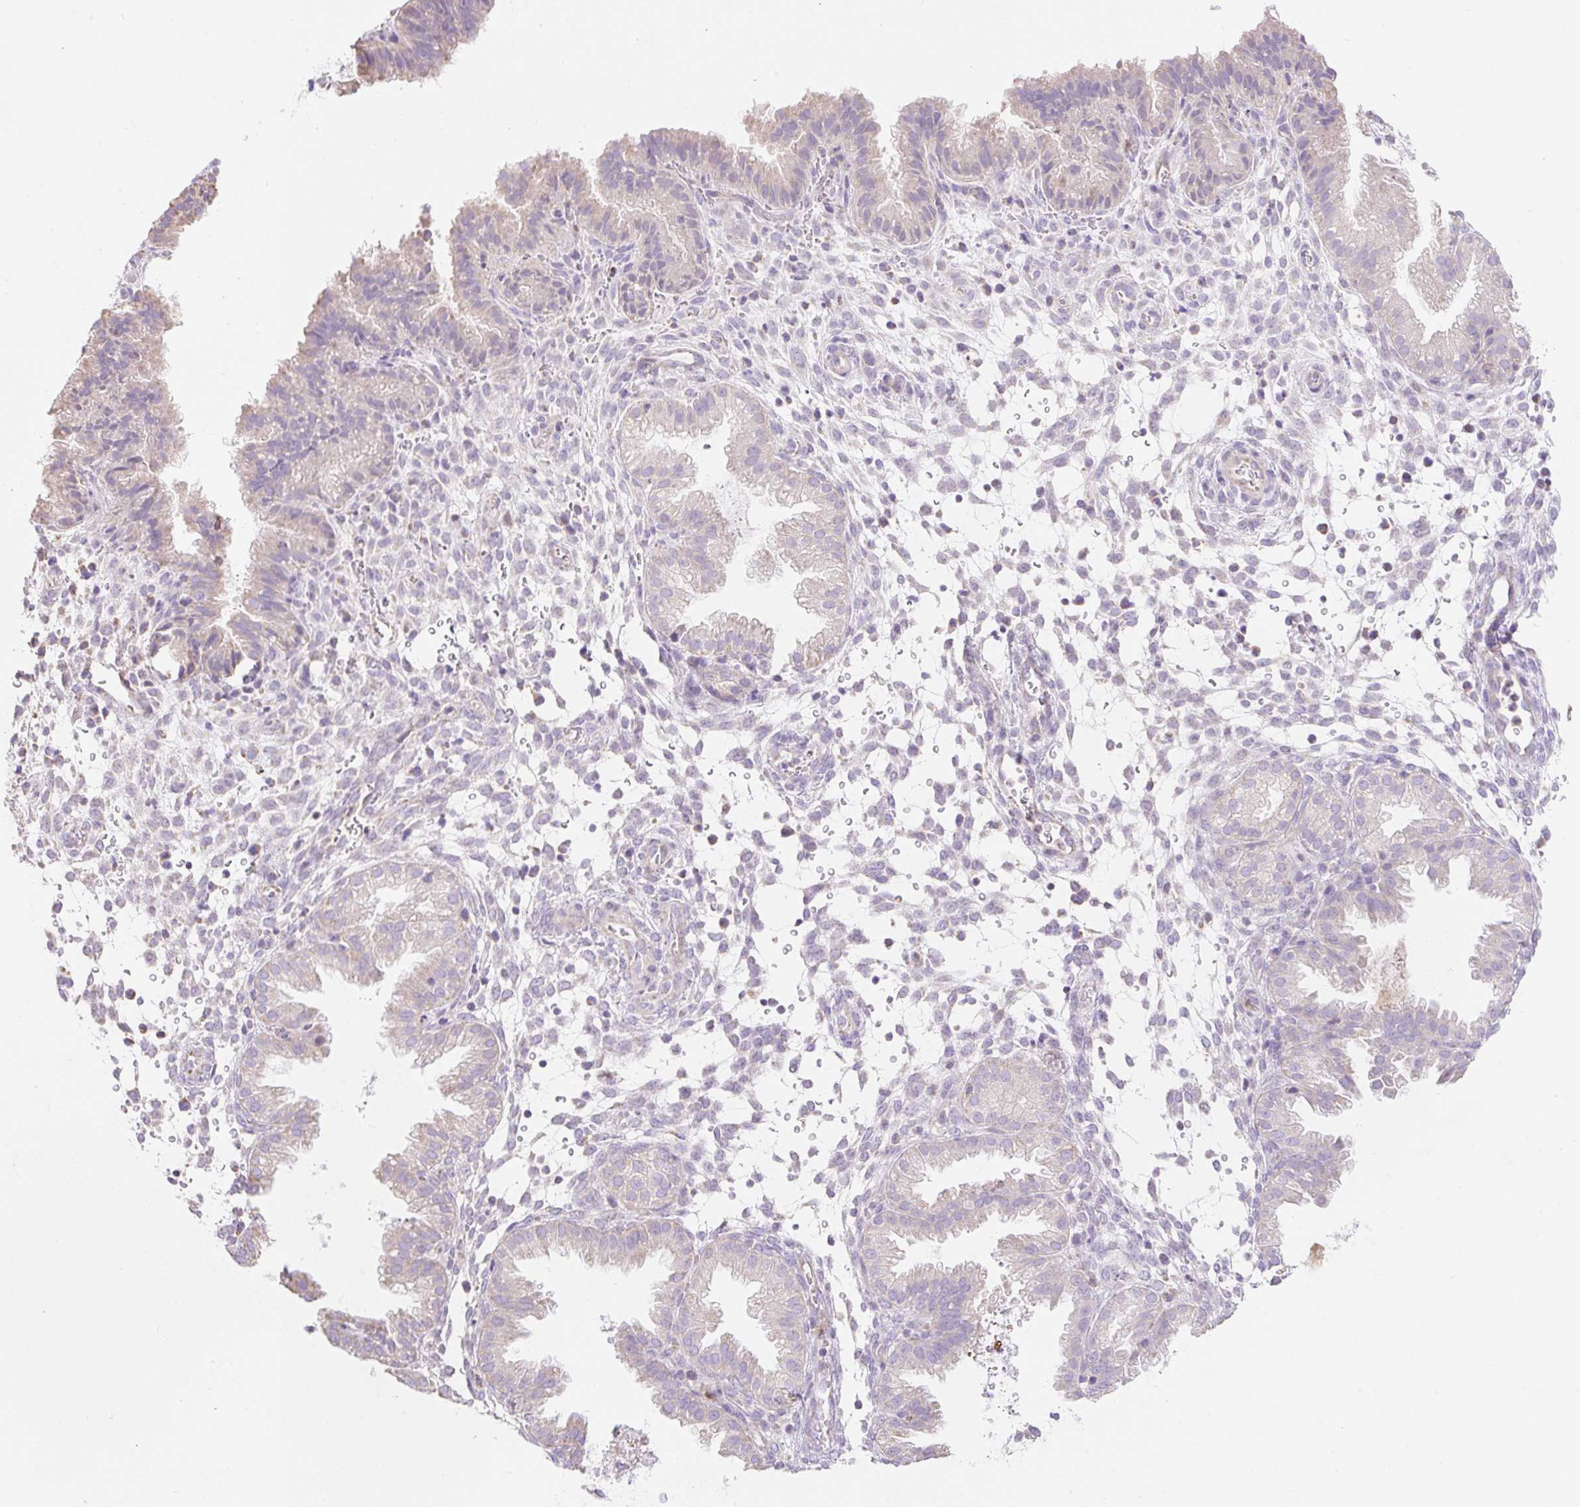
{"staining": {"intensity": "negative", "quantity": "none", "location": "none"}, "tissue": "endometrium", "cell_type": "Cells in endometrial stroma", "image_type": "normal", "snomed": [{"axis": "morphology", "description": "Normal tissue, NOS"}, {"axis": "topography", "description": "Endometrium"}], "caption": "Immunohistochemistry micrograph of unremarkable endometrium stained for a protein (brown), which exhibits no expression in cells in endometrial stroma.", "gene": "DHX35", "patient": {"sex": "female", "age": 33}}